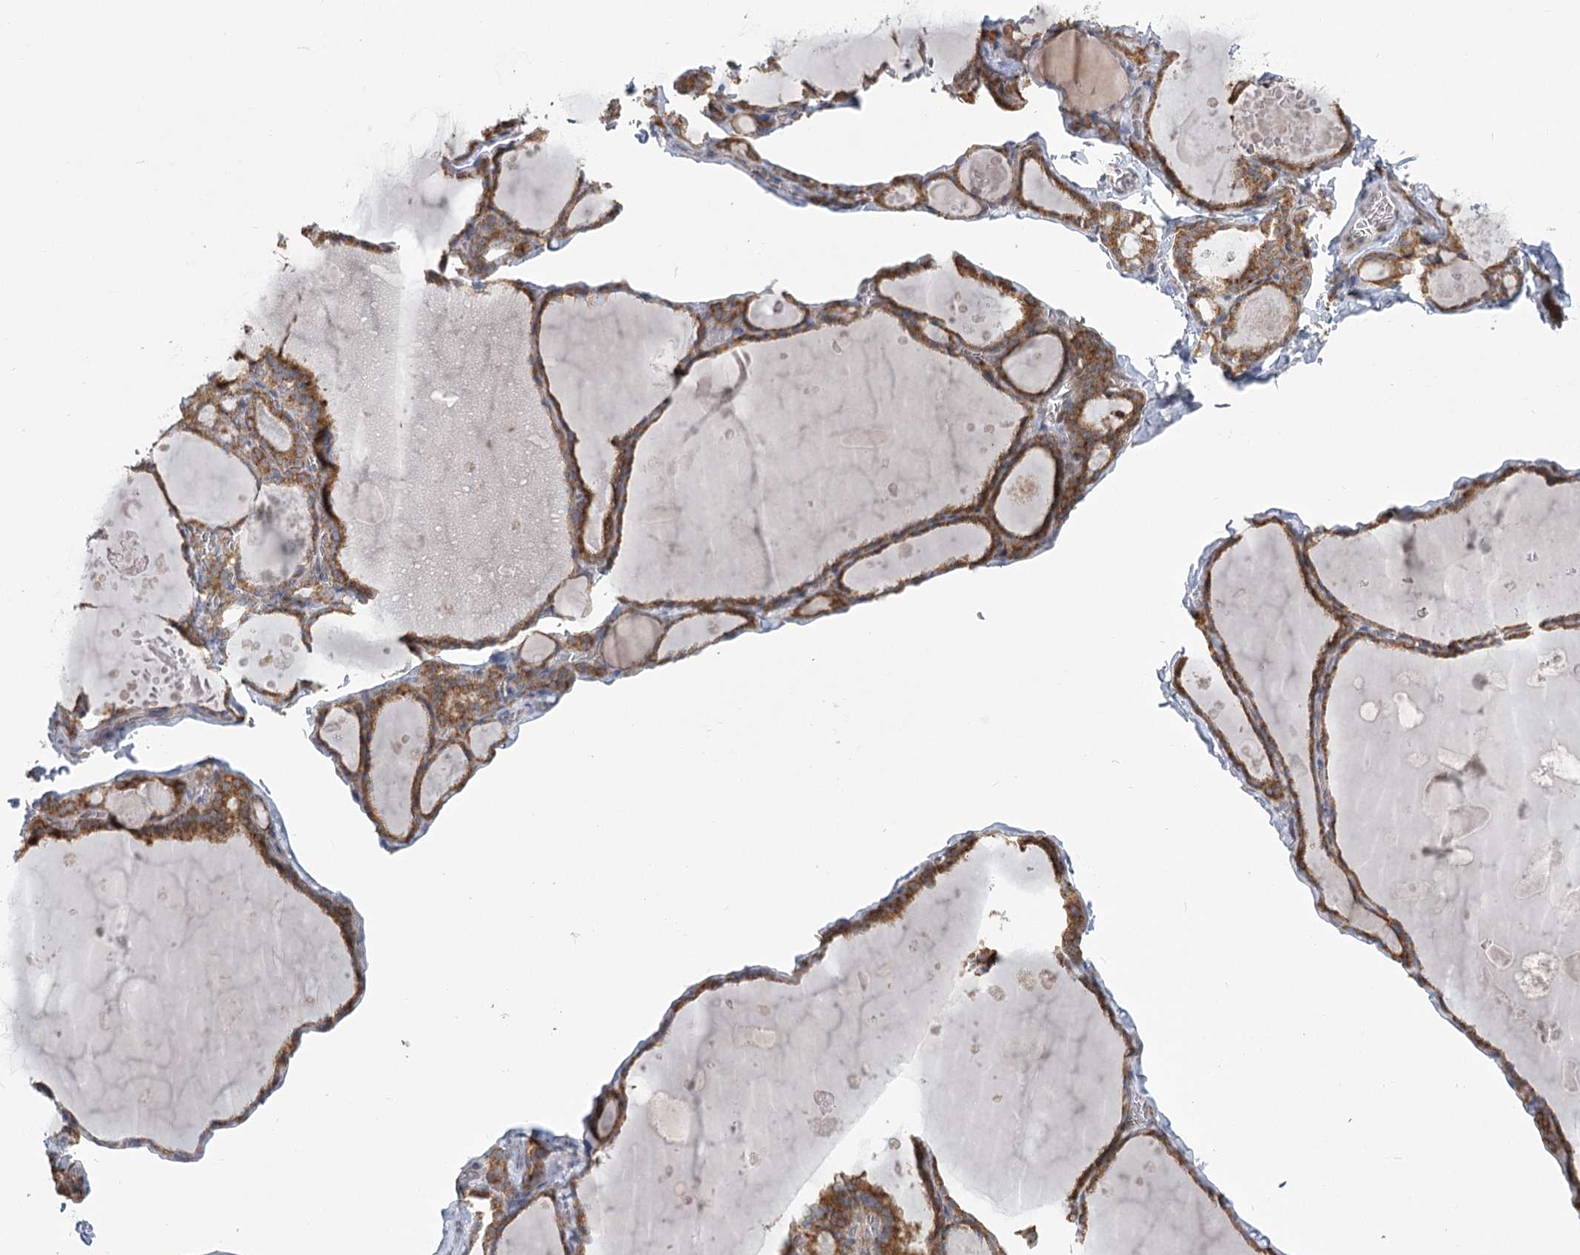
{"staining": {"intensity": "moderate", "quantity": ">75%", "location": "cytoplasmic/membranous"}, "tissue": "thyroid gland", "cell_type": "Glandular cells", "image_type": "normal", "snomed": [{"axis": "morphology", "description": "Normal tissue, NOS"}, {"axis": "topography", "description": "Thyroid gland"}], "caption": "Glandular cells exhibit moderate cytoplasmic/membranous expression in about >75% of cells in benign thyroid gland. (DAB IHC with brightfield microscopy, high magnification).", "gene": "THNSL1", "patient": {"sex": "male", "age": 56}}